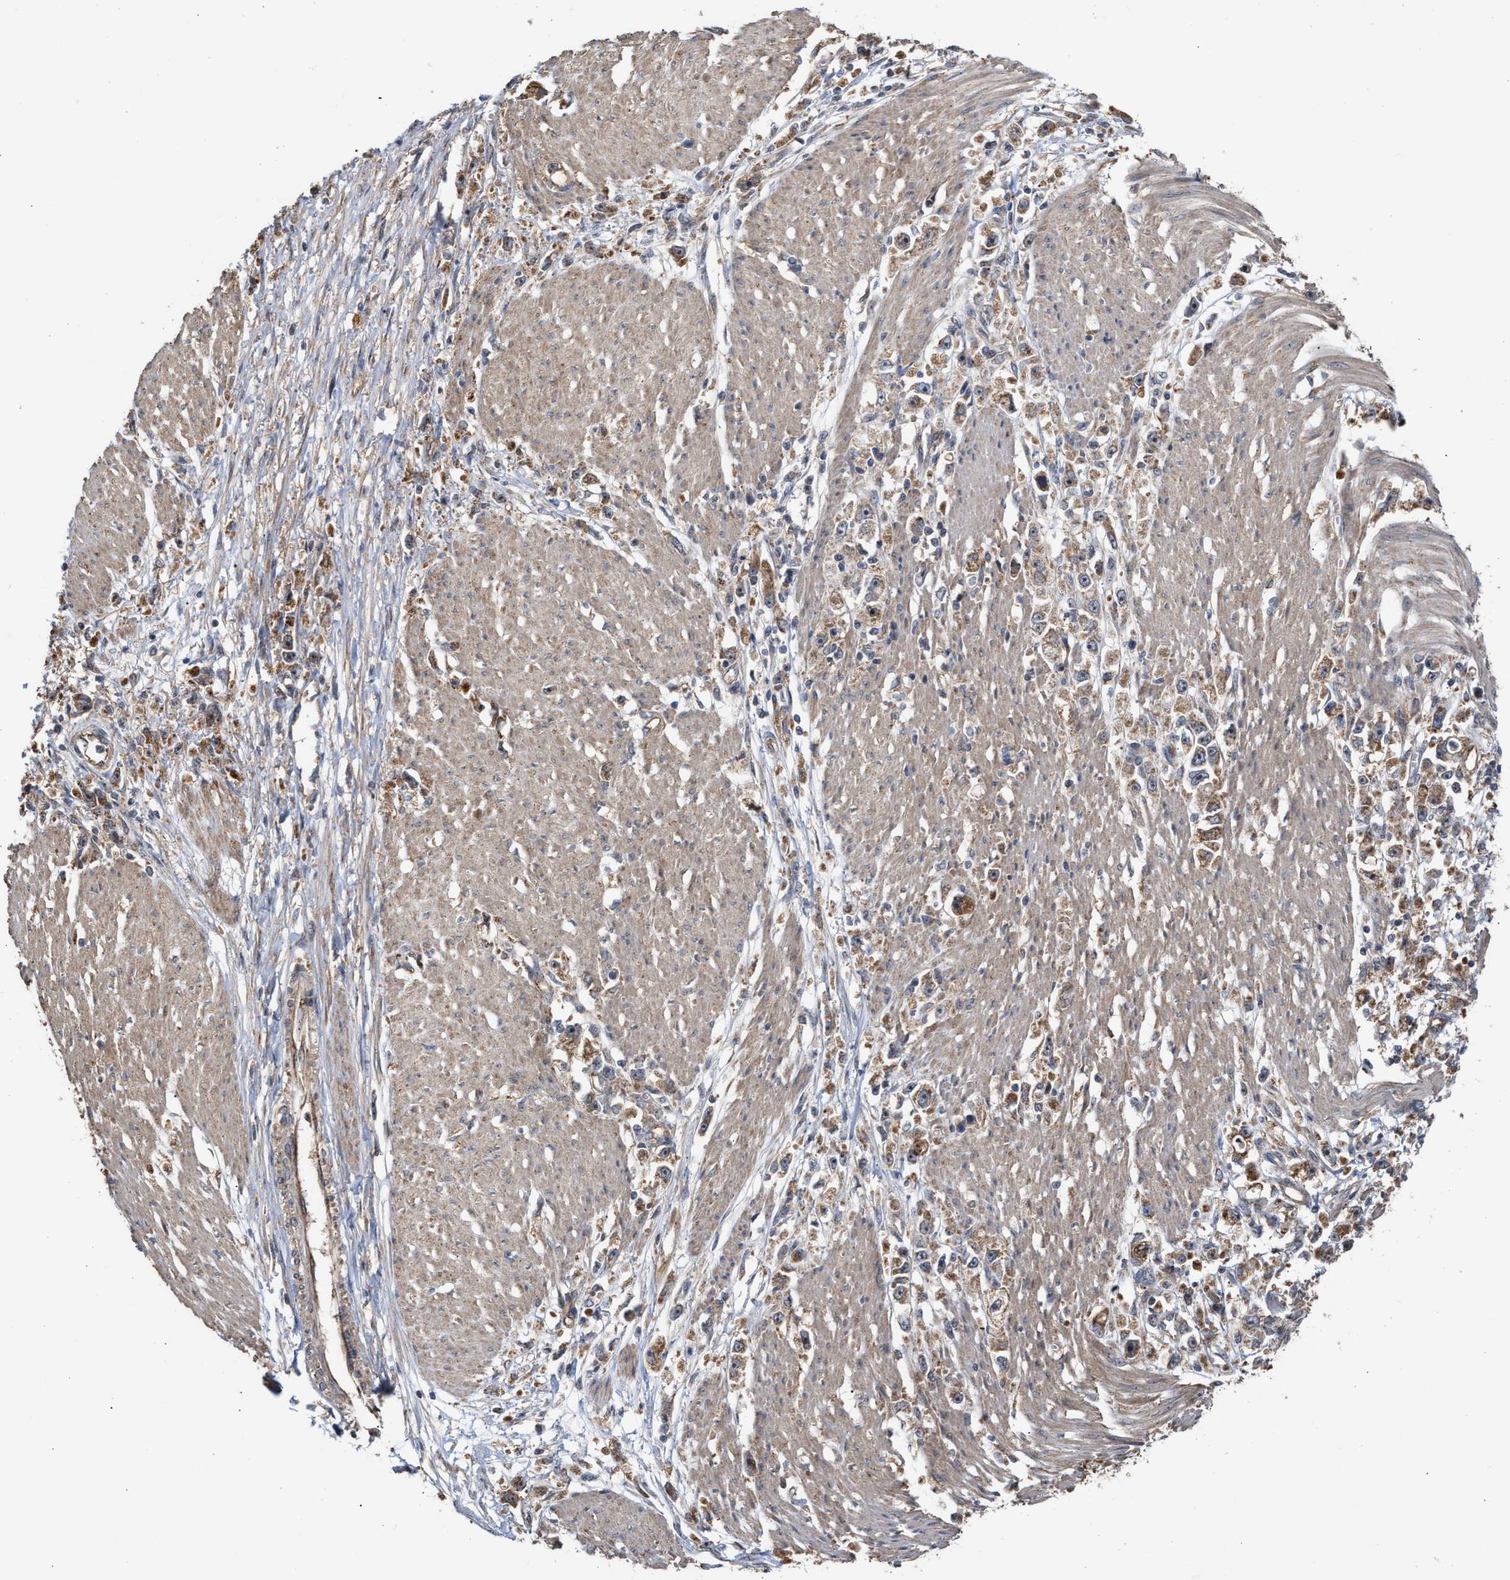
{"staining": {"intensity": "moderate", "quantity": ">75%", "location": "cytoplasmic/membranous"}, "tissue": "stomach cancer", "cell_type": "Tumor cells", "image_type": "cancer", "snomed": [{"axis": "morphology", "description": "Adenocarcinoma, NOS"}, {"axis": "topography", "description": "Stomach"}], "caption": "This photomicrograph displays immunohistochemistry (IHC) staining of human stomach cancer (adenocarcinoma), with medium moderate cytoplasmic/membranous expression in approximately >75% of tumor cells.", "gene": "EXOSC2", "patient": {"sex": "female", "age": 59}}